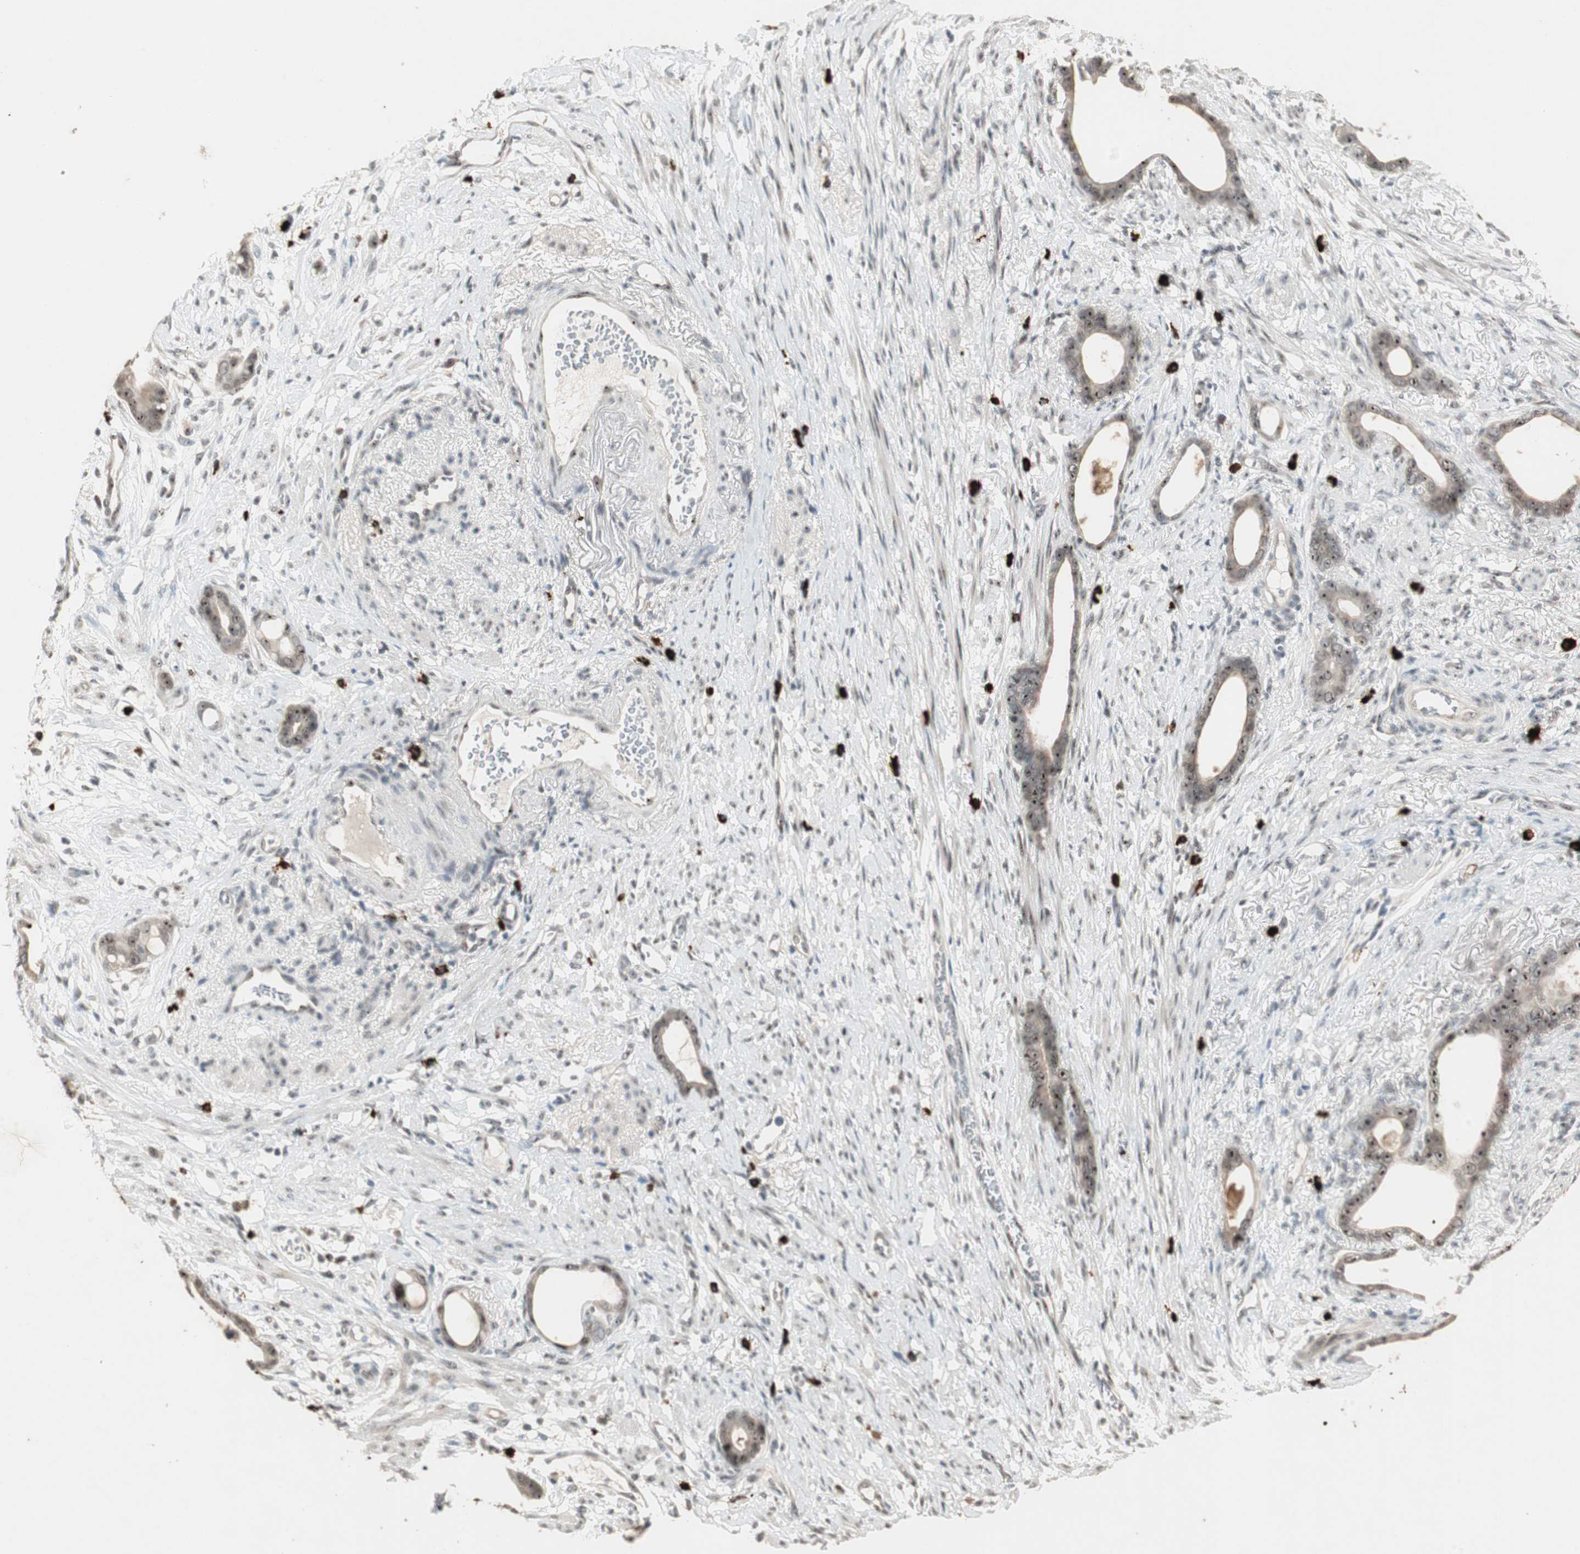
{"staining": {"intensity": "moderate", "quantity": "25%-75%", "location": "nuclear"}, "tissue": "stomach cancer", "cell_type": "Tumor cells", "image_type": "cancer", "snomed": [{"axis": "morphology", "description": "Adenocarcinoma, NOS"}, {"axis": "topography", "description": "Stomach"}], "caption": "Moderate nuclear positivity for a protein is present in about 25%-75% of tumor cells of stomach cancer (adenocarcinoma) using IHC.", "gene": "ETV4", "patient": {"sex": "female", "age": 75}}